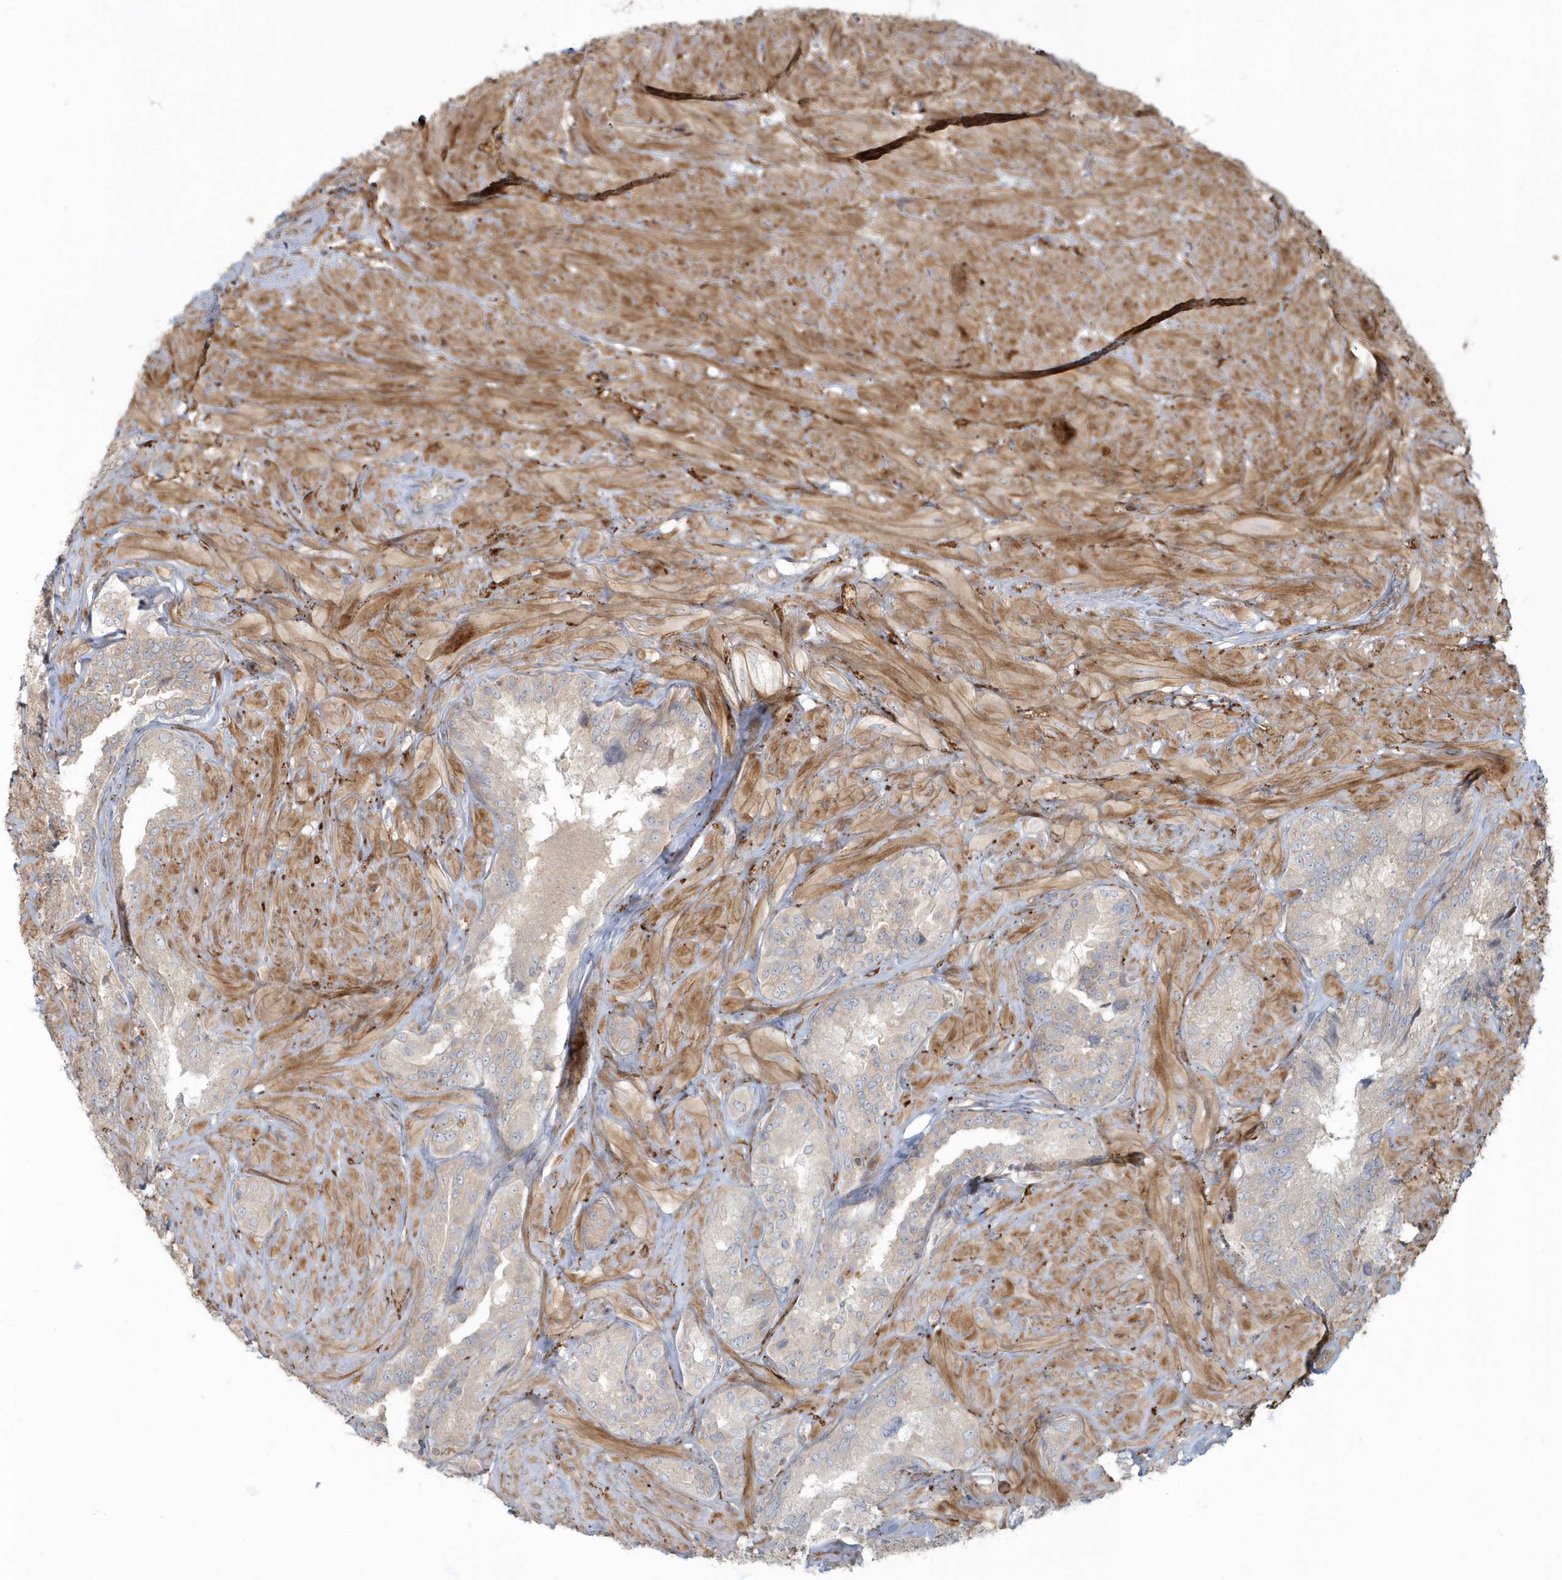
{"staining": {"intensity": "weak", "quantity": "<25%", "location": "cytoplasmic/membranous"}, "tissue": "seminal vesicle", "cell_type": "Glandular cells", "image_type": "normal", "snomed": [{"axis": "morphology", "description": "Normal tissue, NOS"}, {"axis": "topography", "description": "Seminal veicle"}, {"axis": "topography", "description": "Peripheral nerve tissue"}], "caption": "Glandular cells show no significant expression in normal seminal vesicle. The staining is performed using DAB brown chromogen with nuclei counter-stained in using hematoxylin.", "gene": "ARHGEF38", "patient": {"sex": "male", "age": 67}}